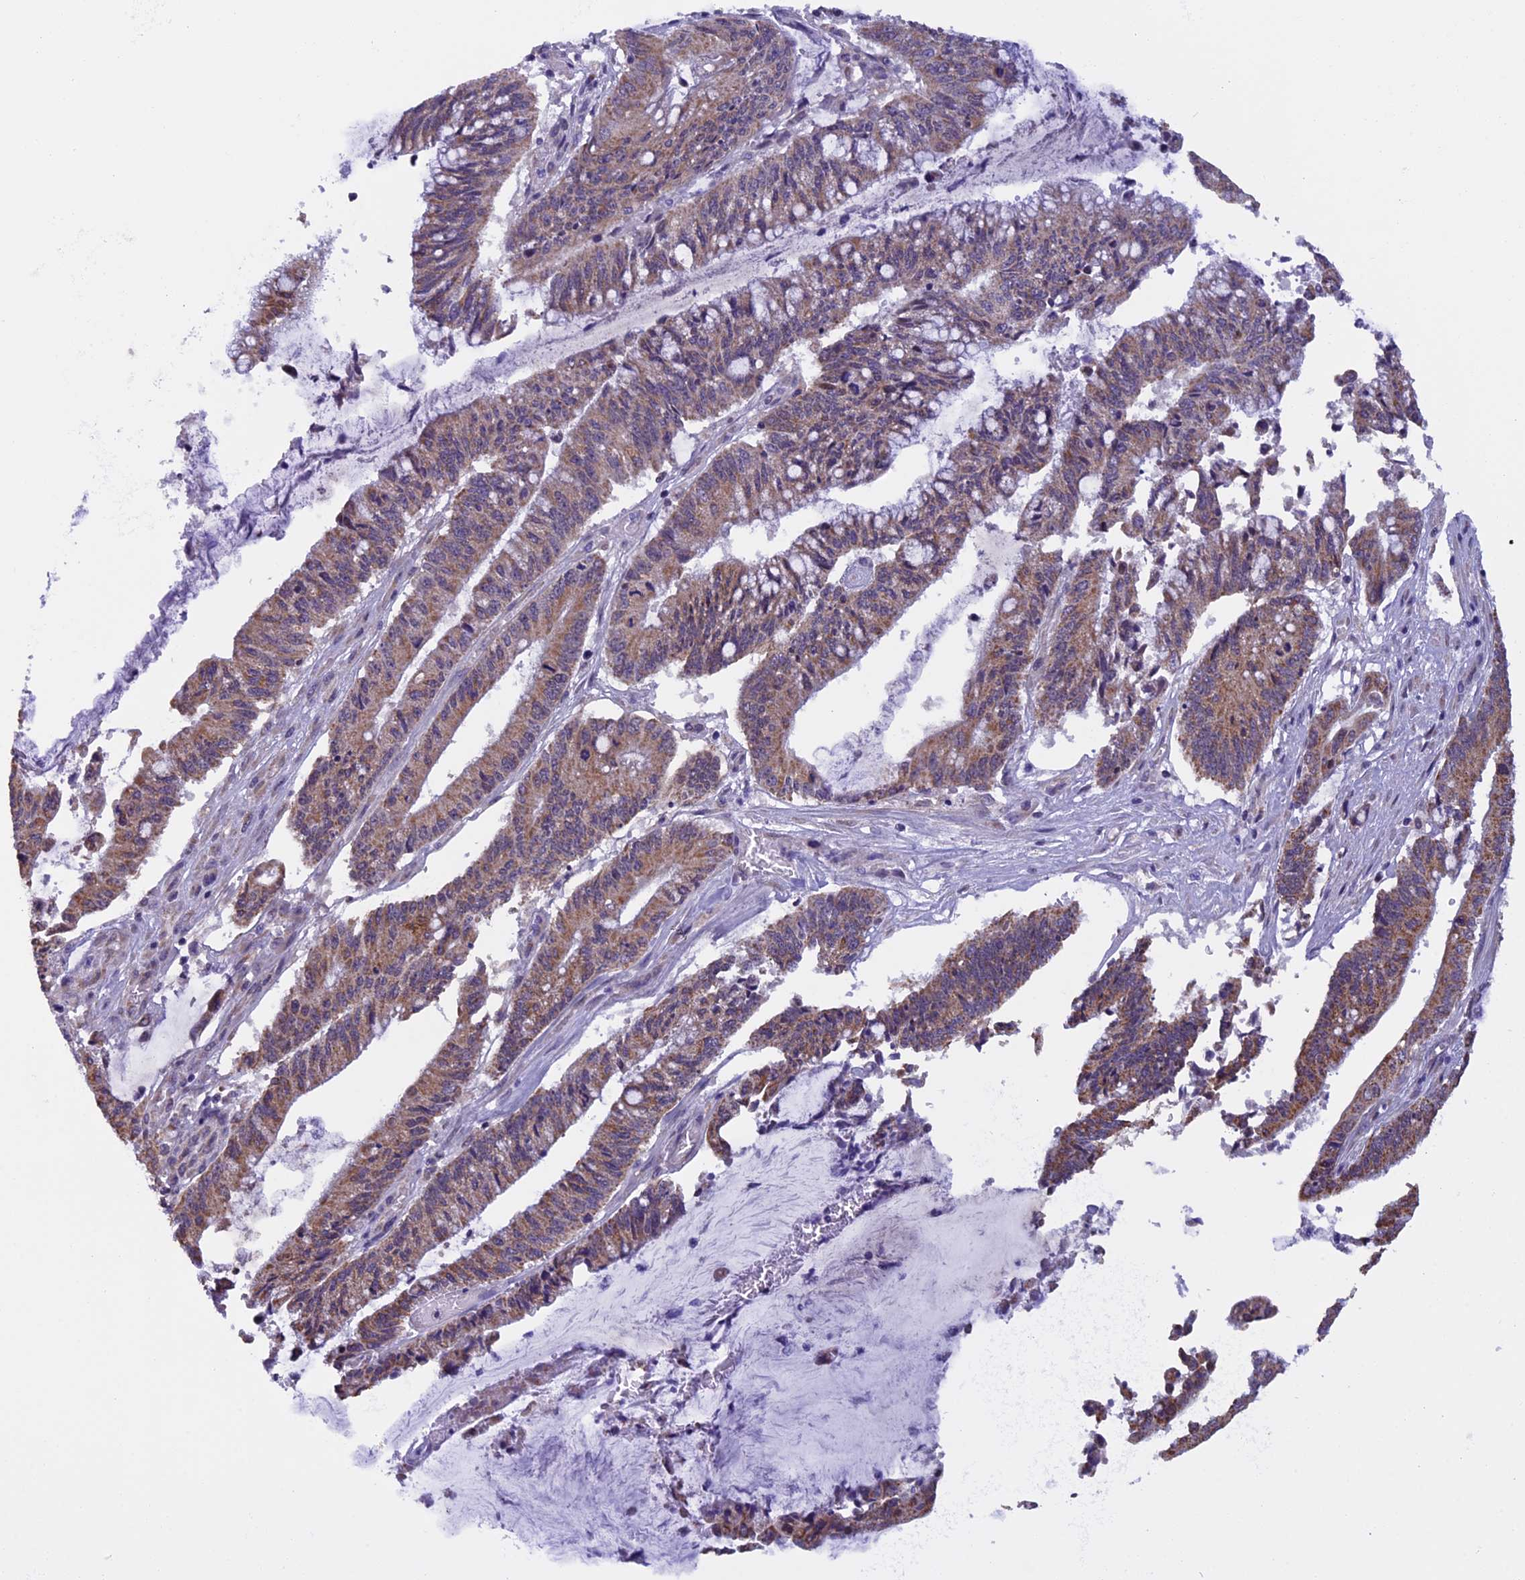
{"staining": {"intensity": "moderate", "quantity": ">75%", "location": "cytoplasmic/membranous"}, "tissue": "pancreatic cancer", "cell_type": "Tumor cells", "image_type": "cancer", "snomed": [{"axis": "morphology", "description": "Adenocarcinoma, NOS"}, {"axis": "topography", "description": "Pancreas"}], "caption": "Pancreatic cancer (adenocarcinoma) tissue shows moderate cytoplasmic/membranous positivity in about >75% of tumor cells, visualized by immunohistochemistry. (IHC, brightfield microscopy, high magnification).", "gene": "ZNF317", "patient": {"sex": "female", "age": 50}}